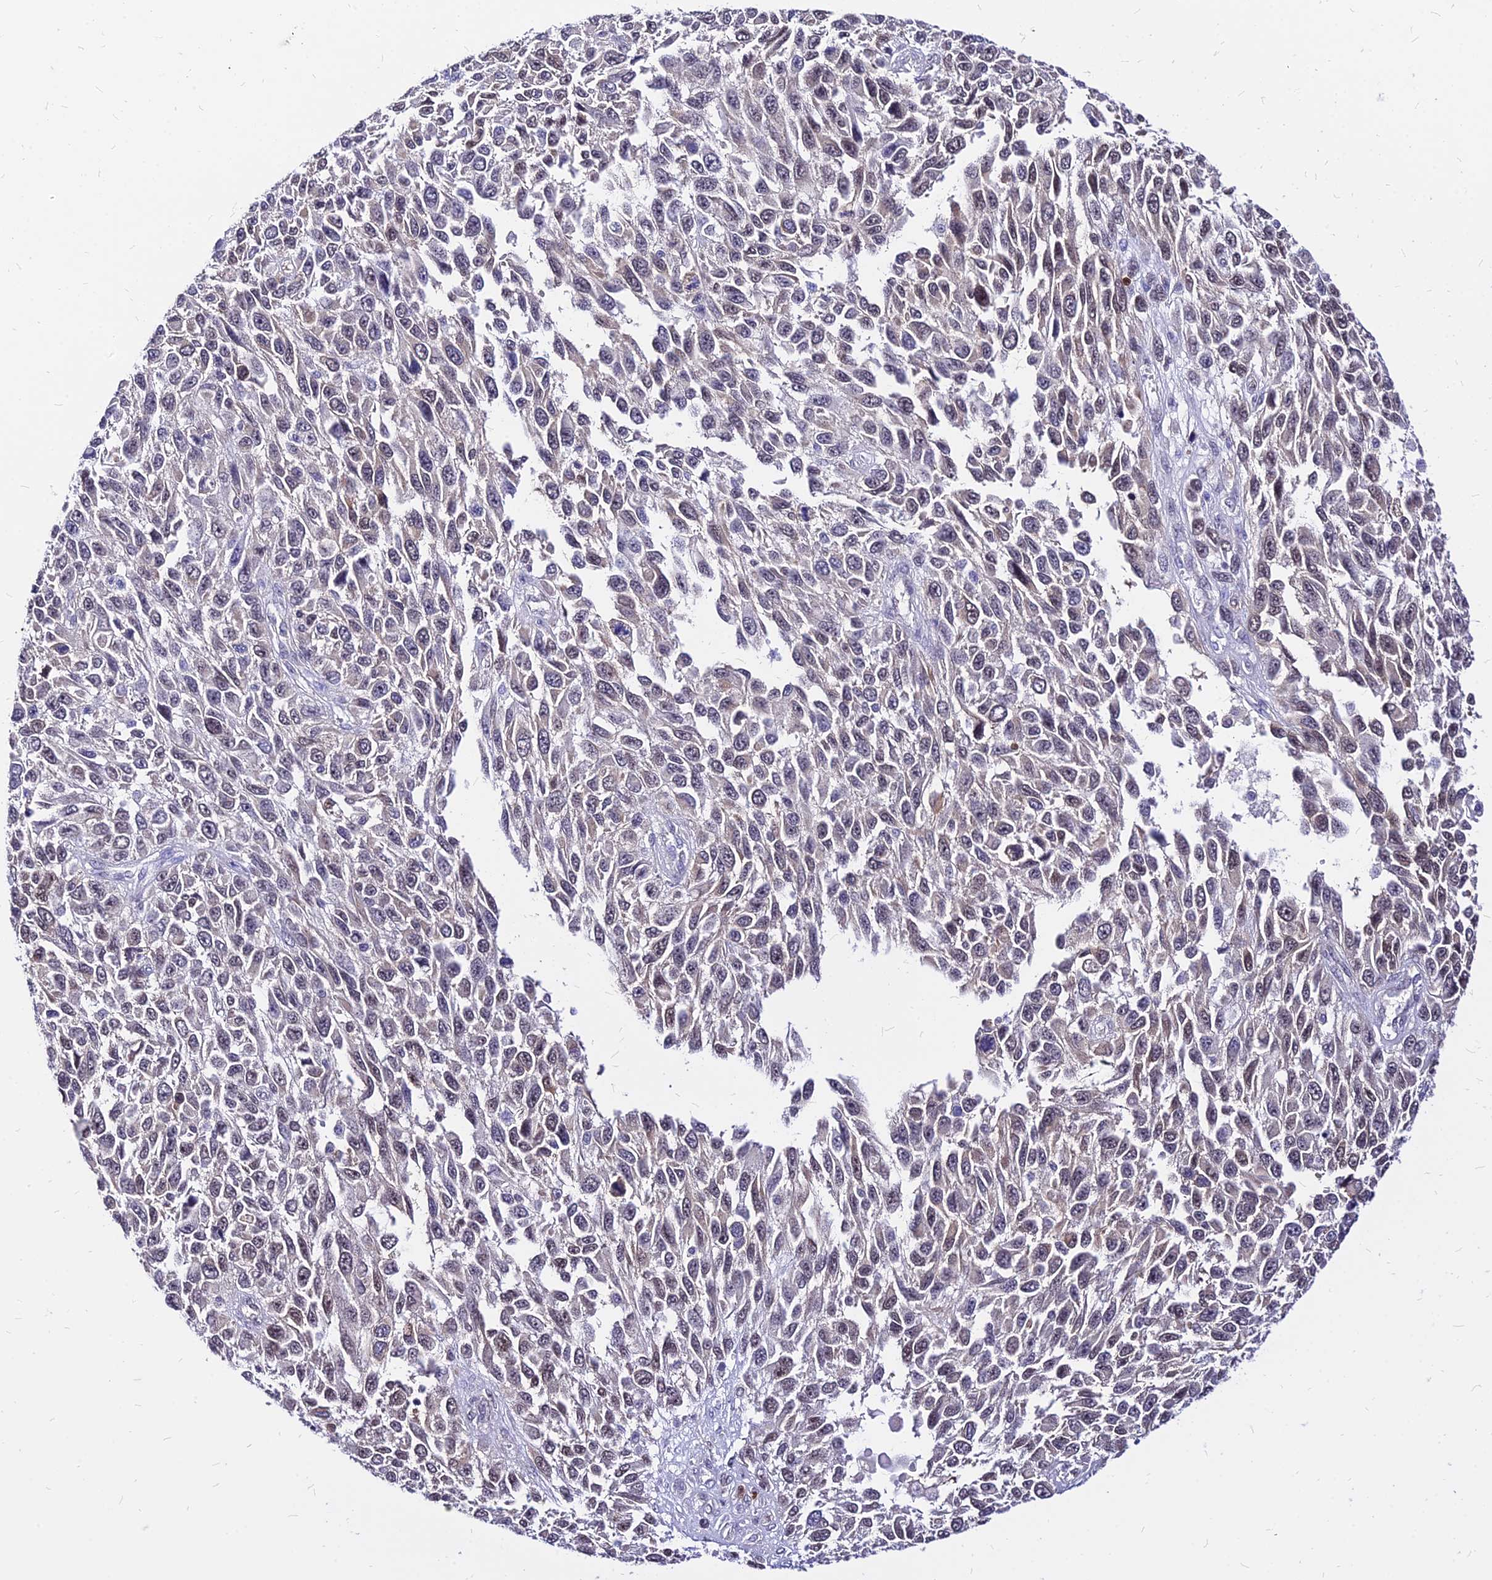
{"staining": {"intensity": "weak", "quantity": "<25%", "location": "nuclear"}, "tissue": "melanoma", "cell_type": "Tumor cells", "image_type": "cancer", "snomed": [{"axis": "morphology", "description": "Malignant melanoma, NOS"}, {"axis": "topography", "description": "Skin"}], "caption": "This is an IHC image of human malignant melanoma. There is no staining in tumor cells.", "gene": "PAXX", "patient": {"sex": "female", "age": 96}}